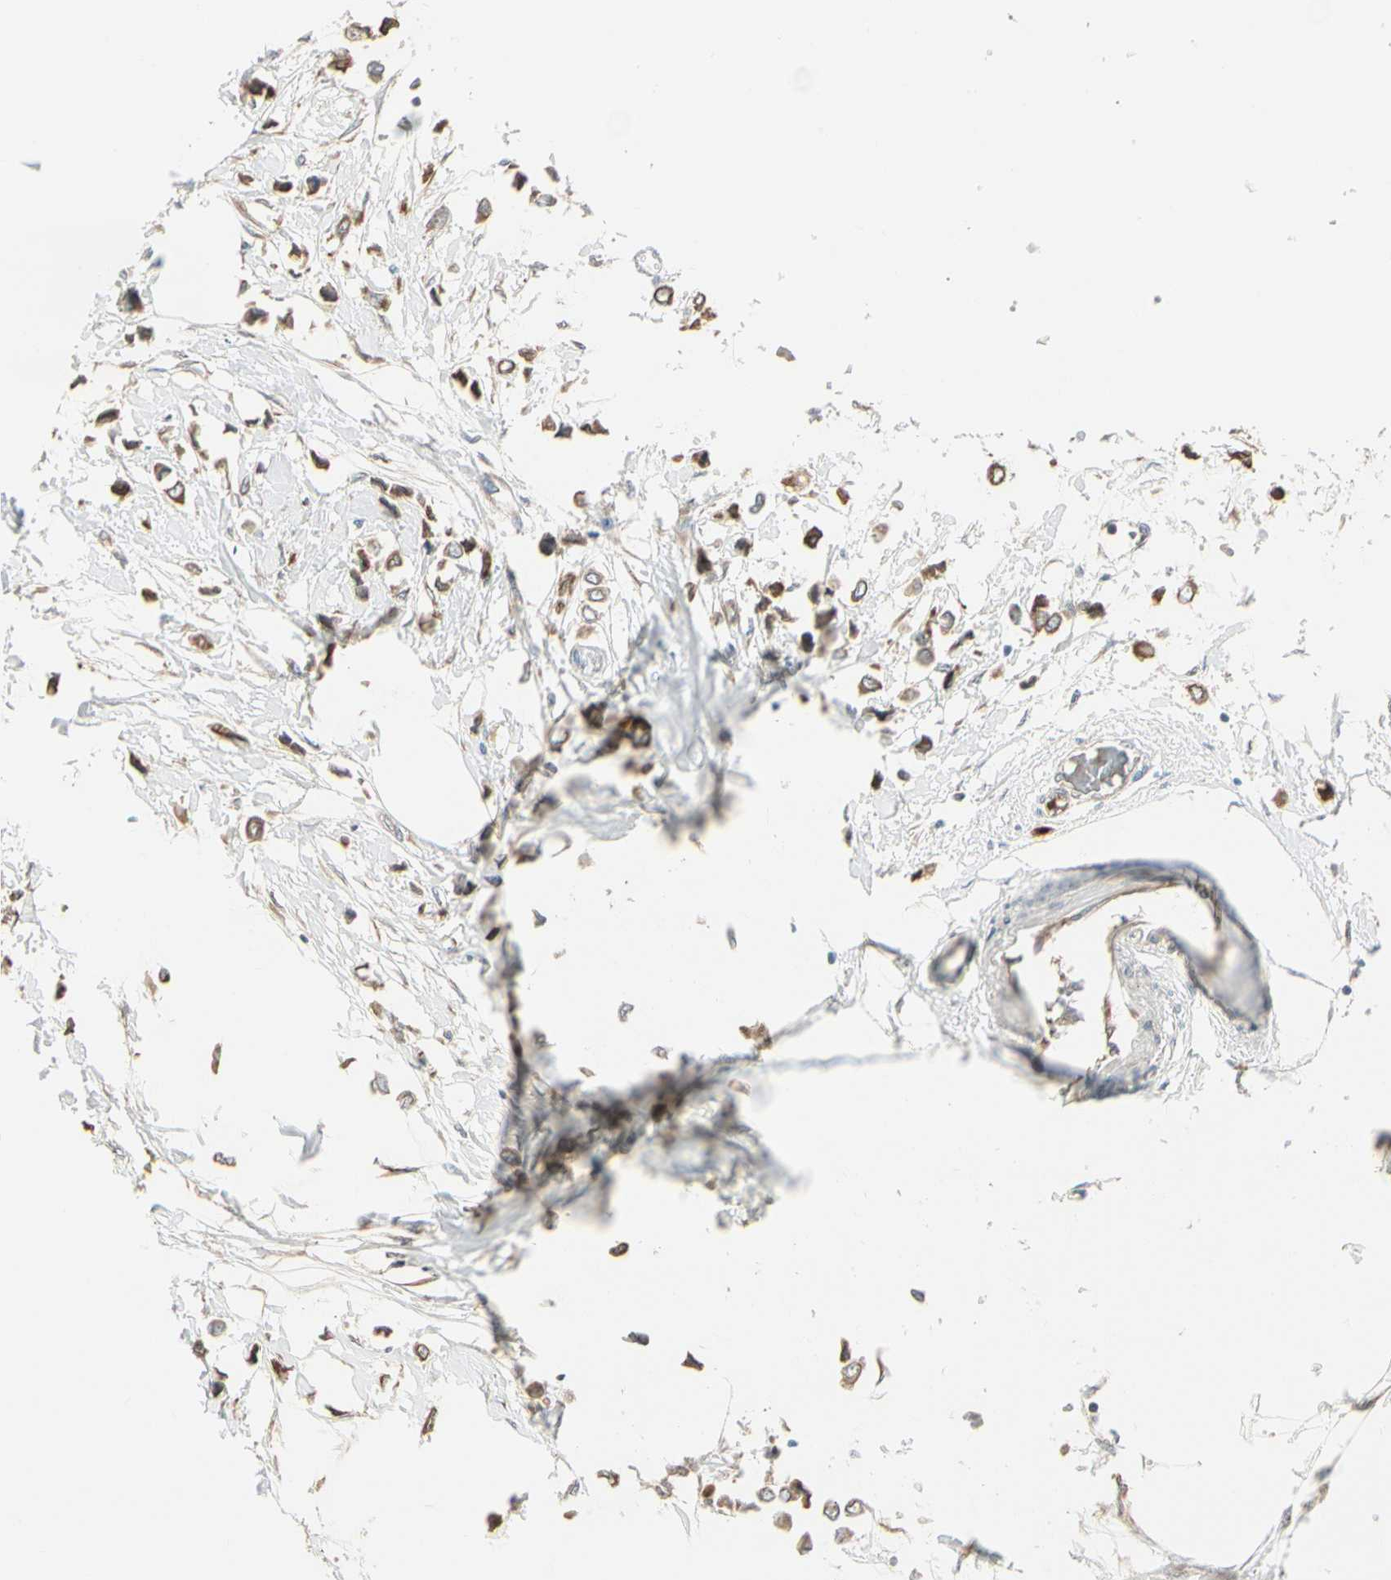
{"staining": {"intensity": "moderate", "quantity": ">75%", "location": "cytoplasmic/membranous"}, "tissue": "breast cancer", "cell_type": "Tumor cells", "image_type": "cancer", "snomed": [{"axis": "morphology", "description": "Lobular carcinoma"}, {"axis": "topography", "description": "Breast"}], "caption": "This photomicrograph displays breast cancer (lobular carcinoma) stained with IHC to label a protein in brown. The cytoplasmic/membranous of tumor cells show moderate positivity for the protein. Nuclei are counter-stained blue.", "gene": "NUCB2", "patient": {"sex": "female", "age": 51}}